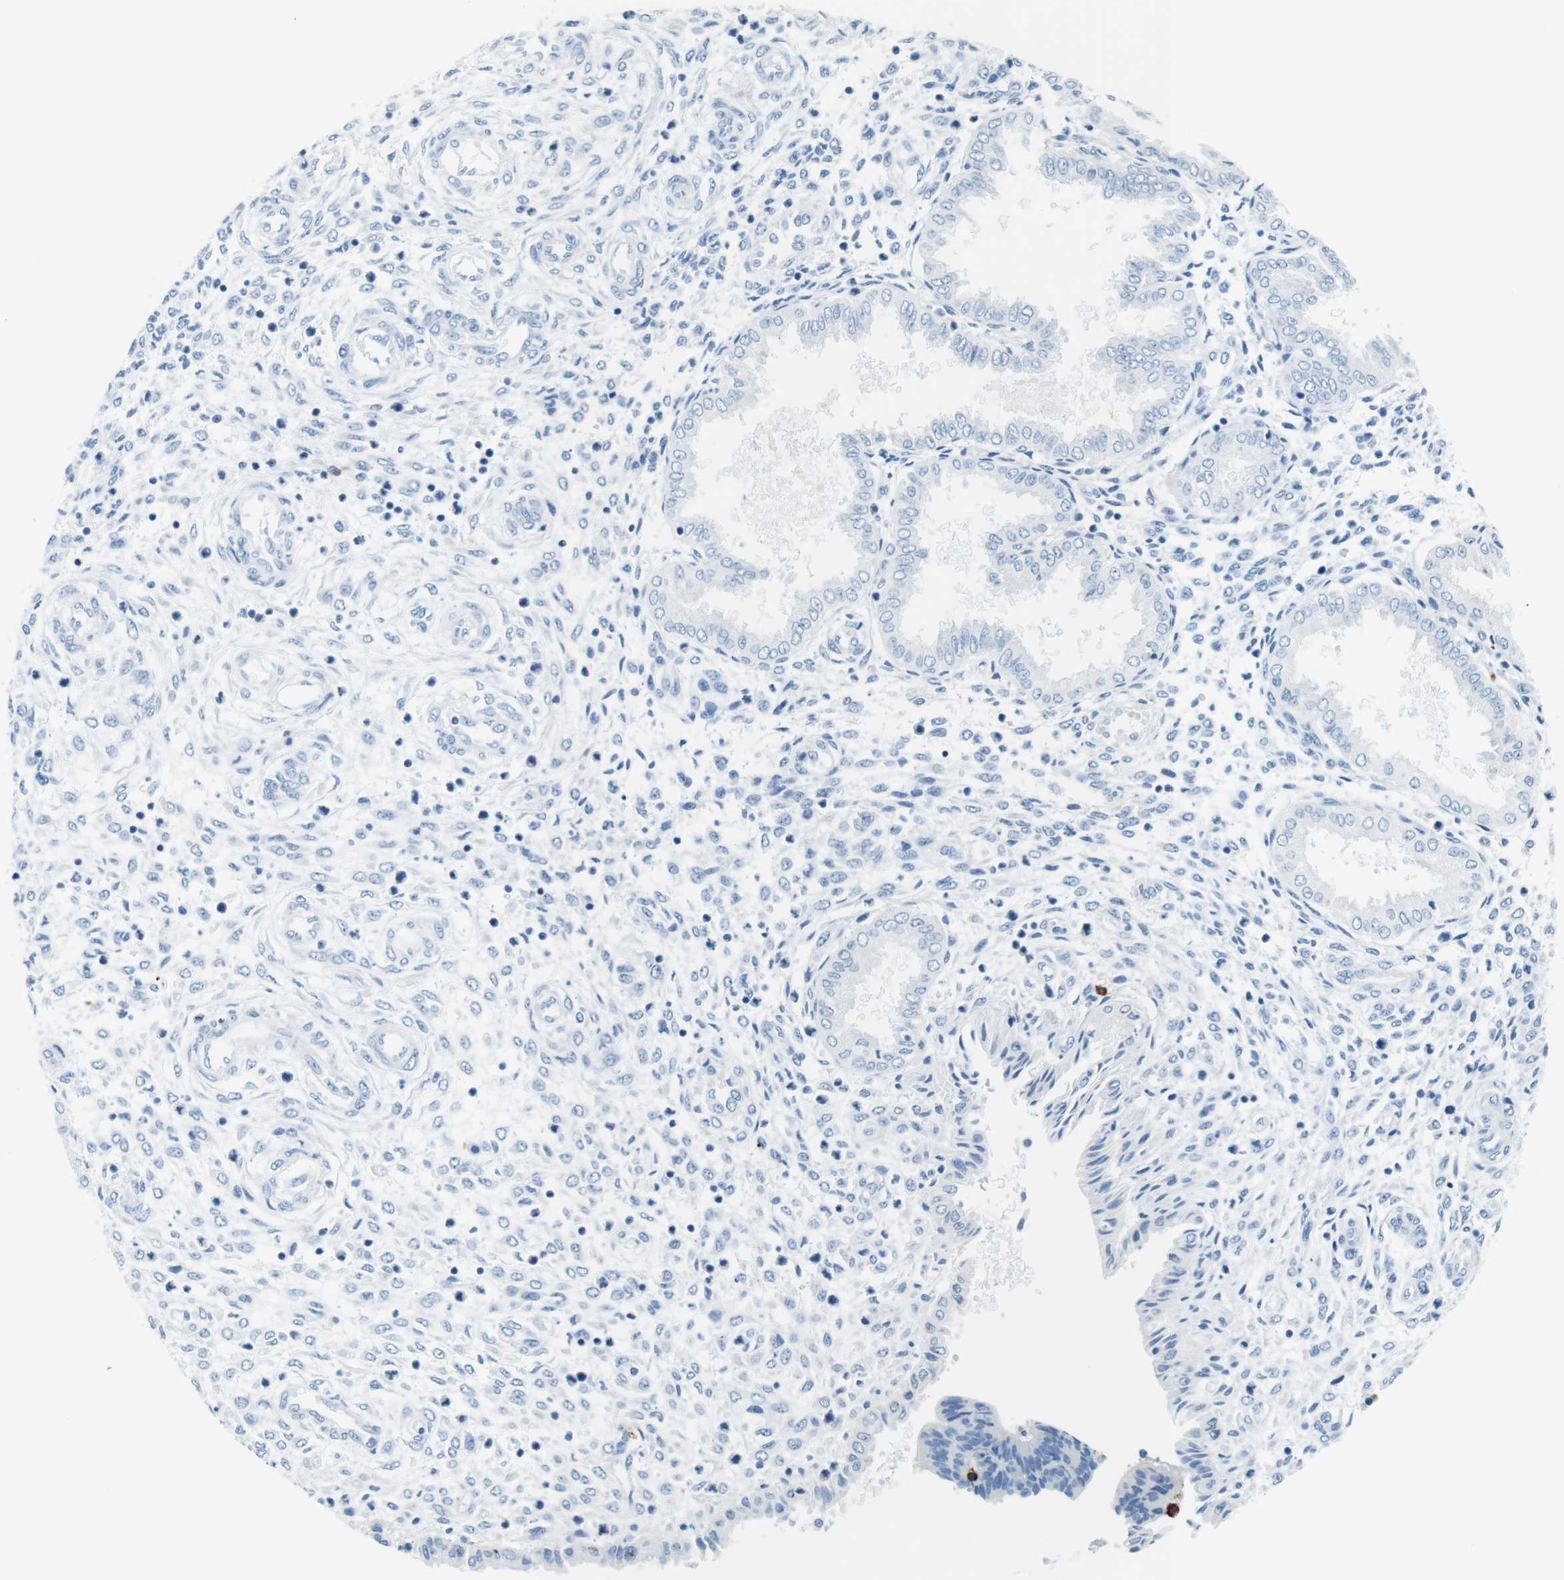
{"staining": {"intensity": "moderate", "quantity": "<25%", "location": "cytoplasmic/membranous"}, "tissue": "endometrium", "cell_type": "Cells in endometrial stroma", "image_type": "normal", "snomed": [{"axis": "morphology", "description": "Normal tissue, NOS"}, {"axis": "topography", "description": "Endometrium"}], "caption": "Immunohistochemistry of normal human endometrium shows low levels of moderate cytoplasmic/membranous positivity in about <25% of cells in endometrial stroma.", "gene": "MCEMP1", "patient": {"sex": "female", "age": 33}}